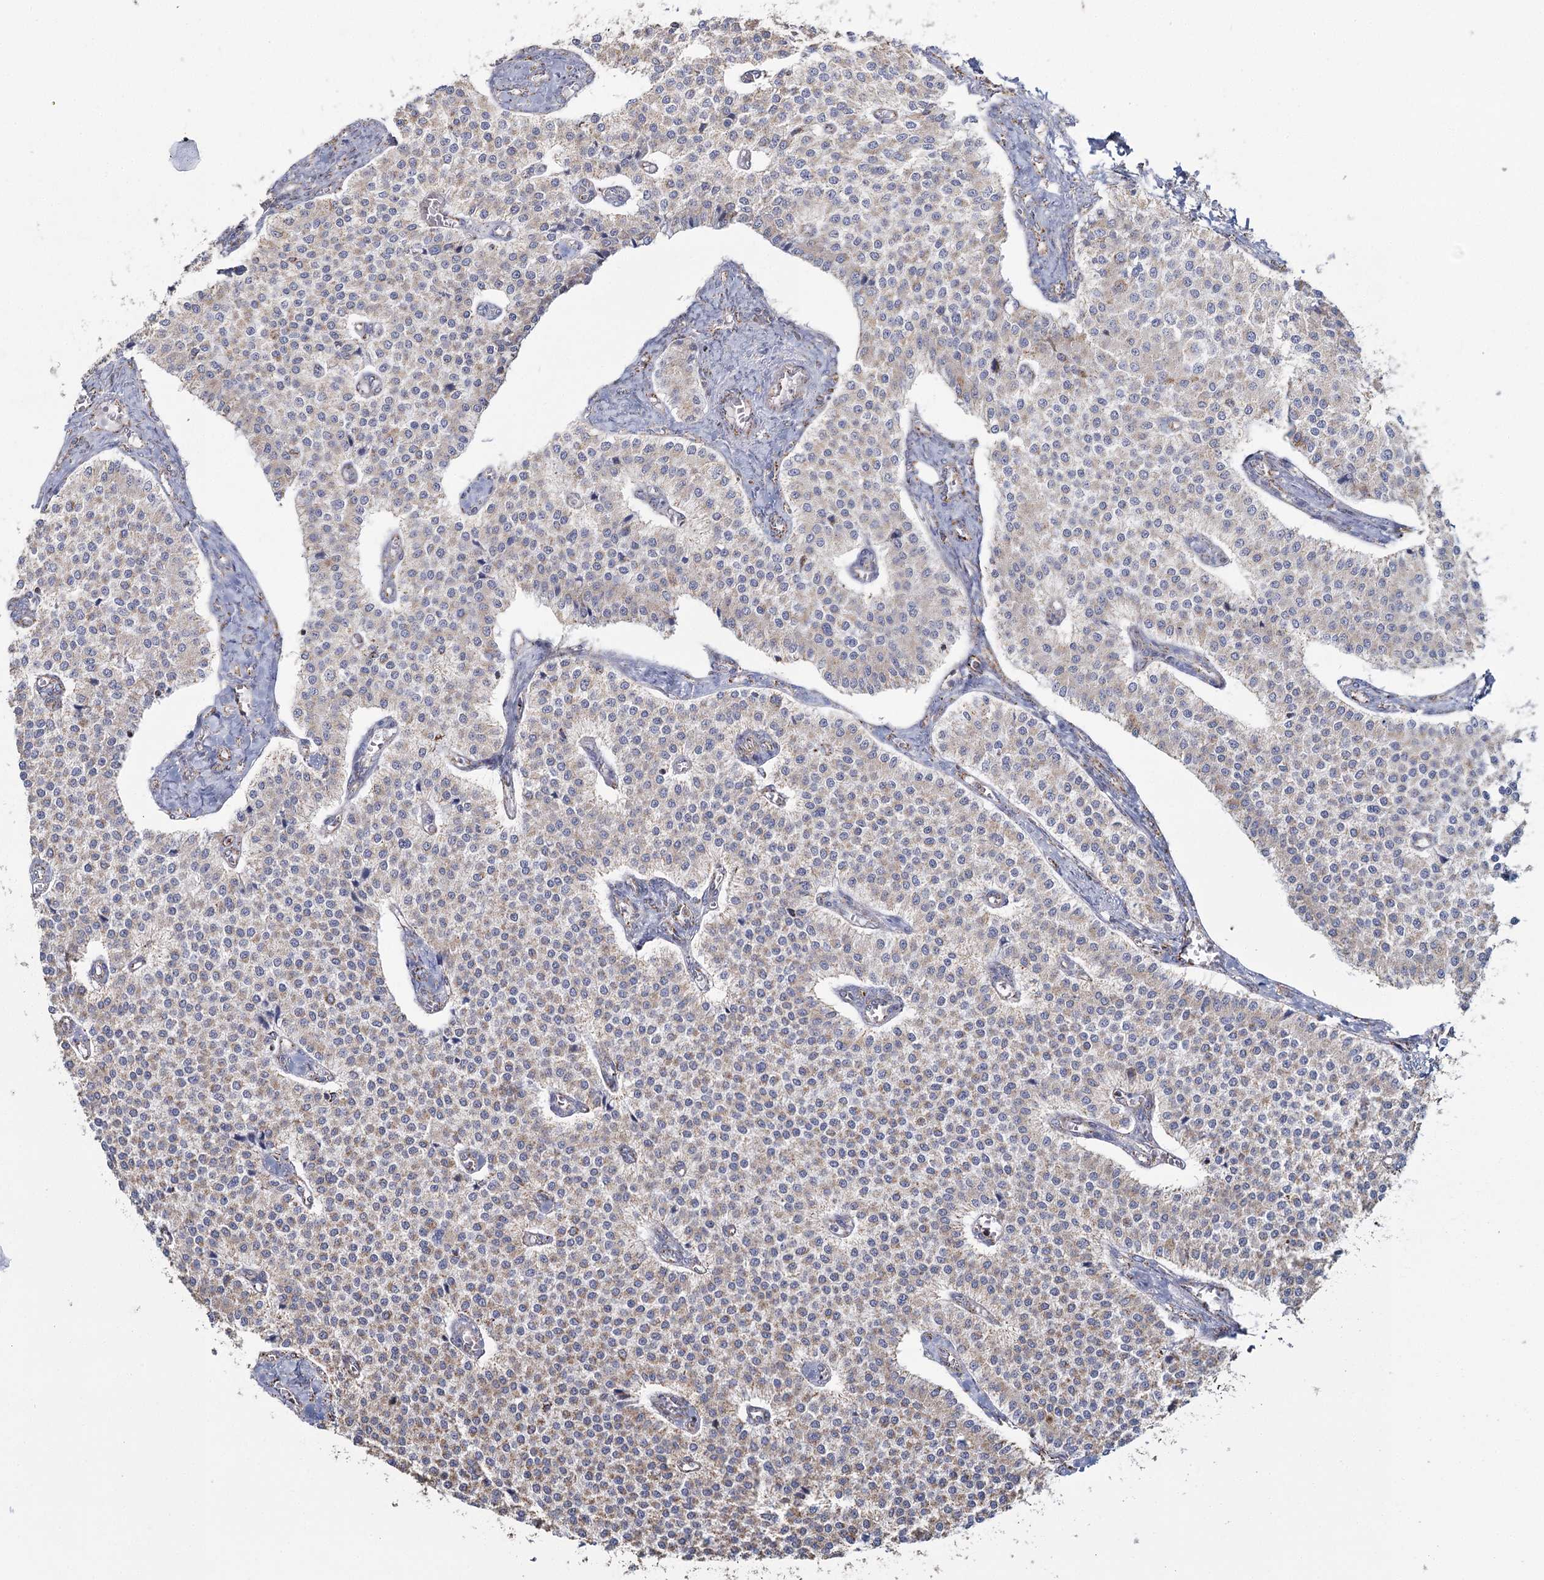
{"staining": {"intensity": "weak", "quantity": "<25%", "location": "cytoplasmic/membranous"}, "tissue": "carcinoid", "cell_type": "Tumor cells", "image_type": "cancer", "snomed": [{"axis": "morphology", "description": "Carcinoid, malignant, NOS"}, {"axis": "topography", "description": "Colon"}], "caption": "Image shows no protein expression in tumor cells of malignant carcinoid tissue.", "gene": "MRPL44", "patient": {"sex": "female", "age": 52}}